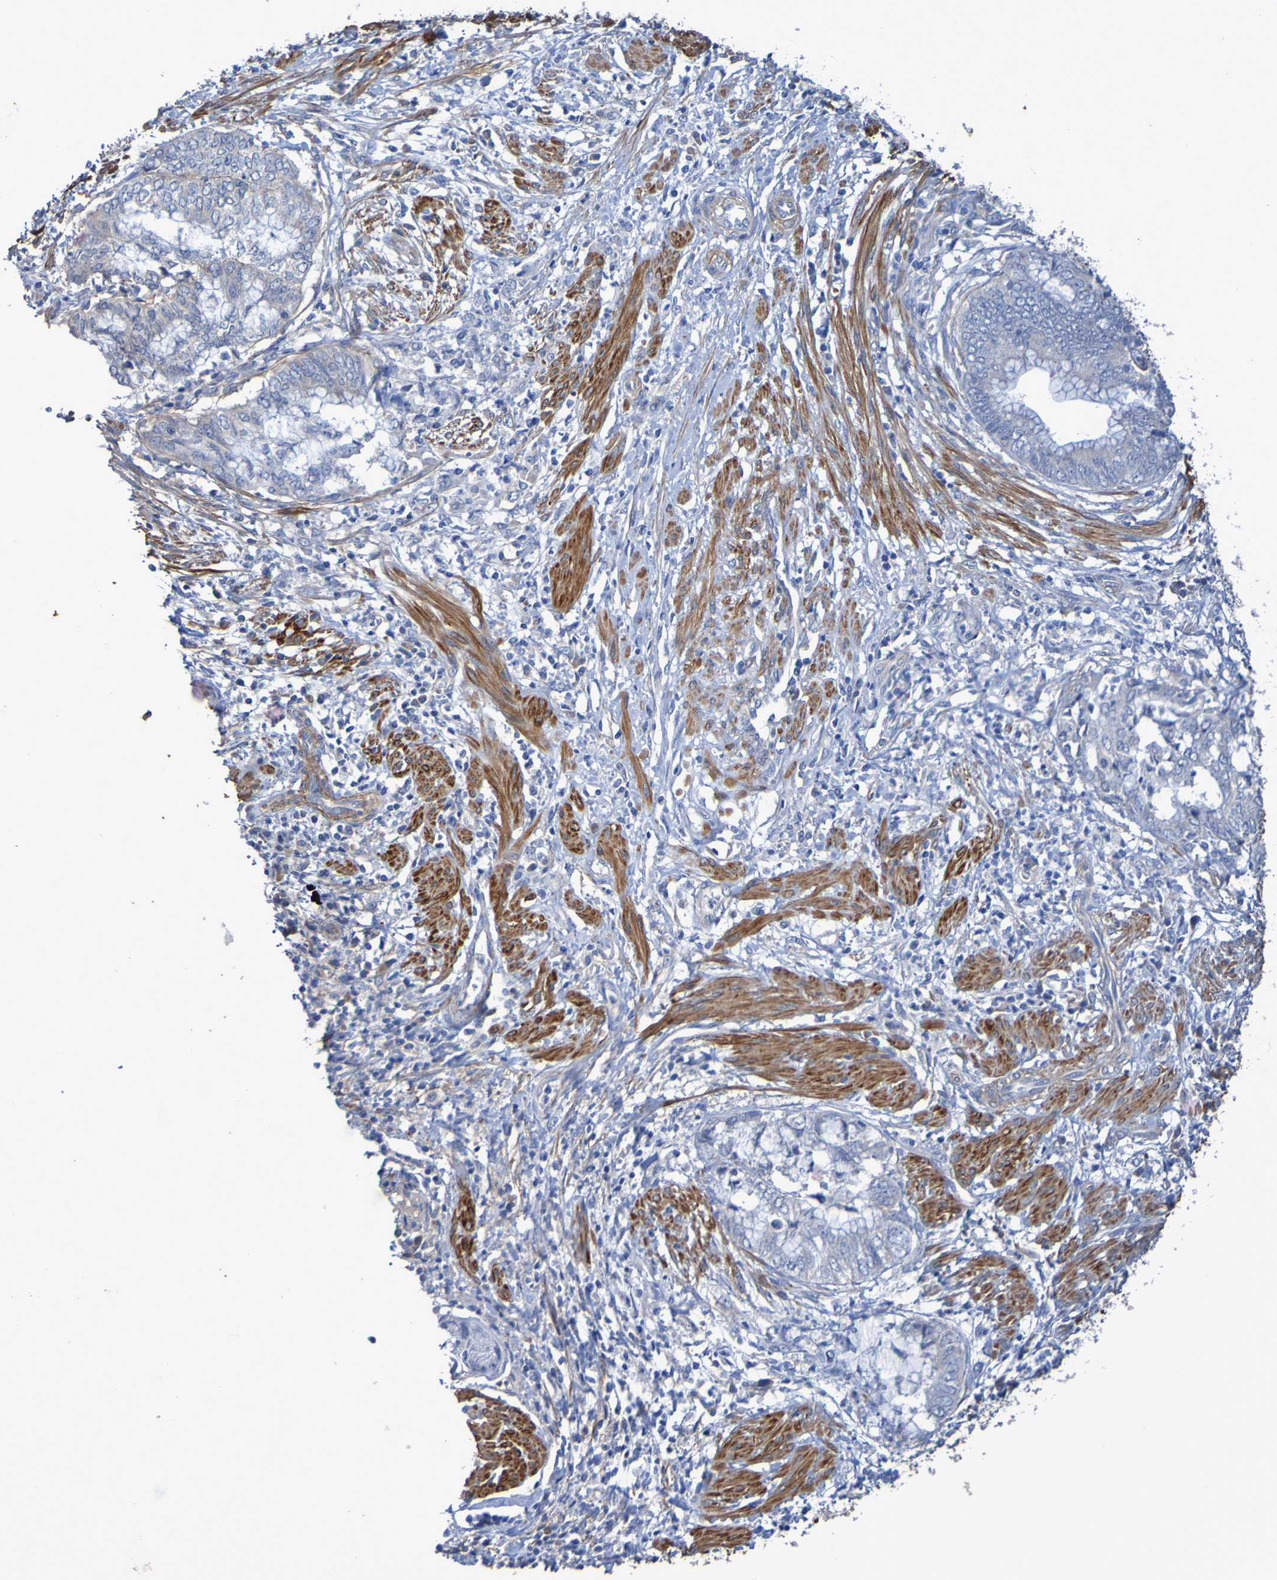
{"staining": {"intensity": "negative", "quantity": "none", "location": "none"}, "tissue": "endometrial cancer", "cell_type": "Tumor cells", "image_type": "cancer", "snomed": [{"axis": "morphology", "description": "Necrosis, NOS"}, {"axis": "morphology", "description": "Adenocarcinoma, NOS"}, {"axis": "topography", "description": "Endometrium"}], "caption": "Tumor cells are negative for protein expression in human endometrial cancer (adenocarcinoma).", "gene": "SRPRB", "patient": {"sex": "female", "age": 79}}